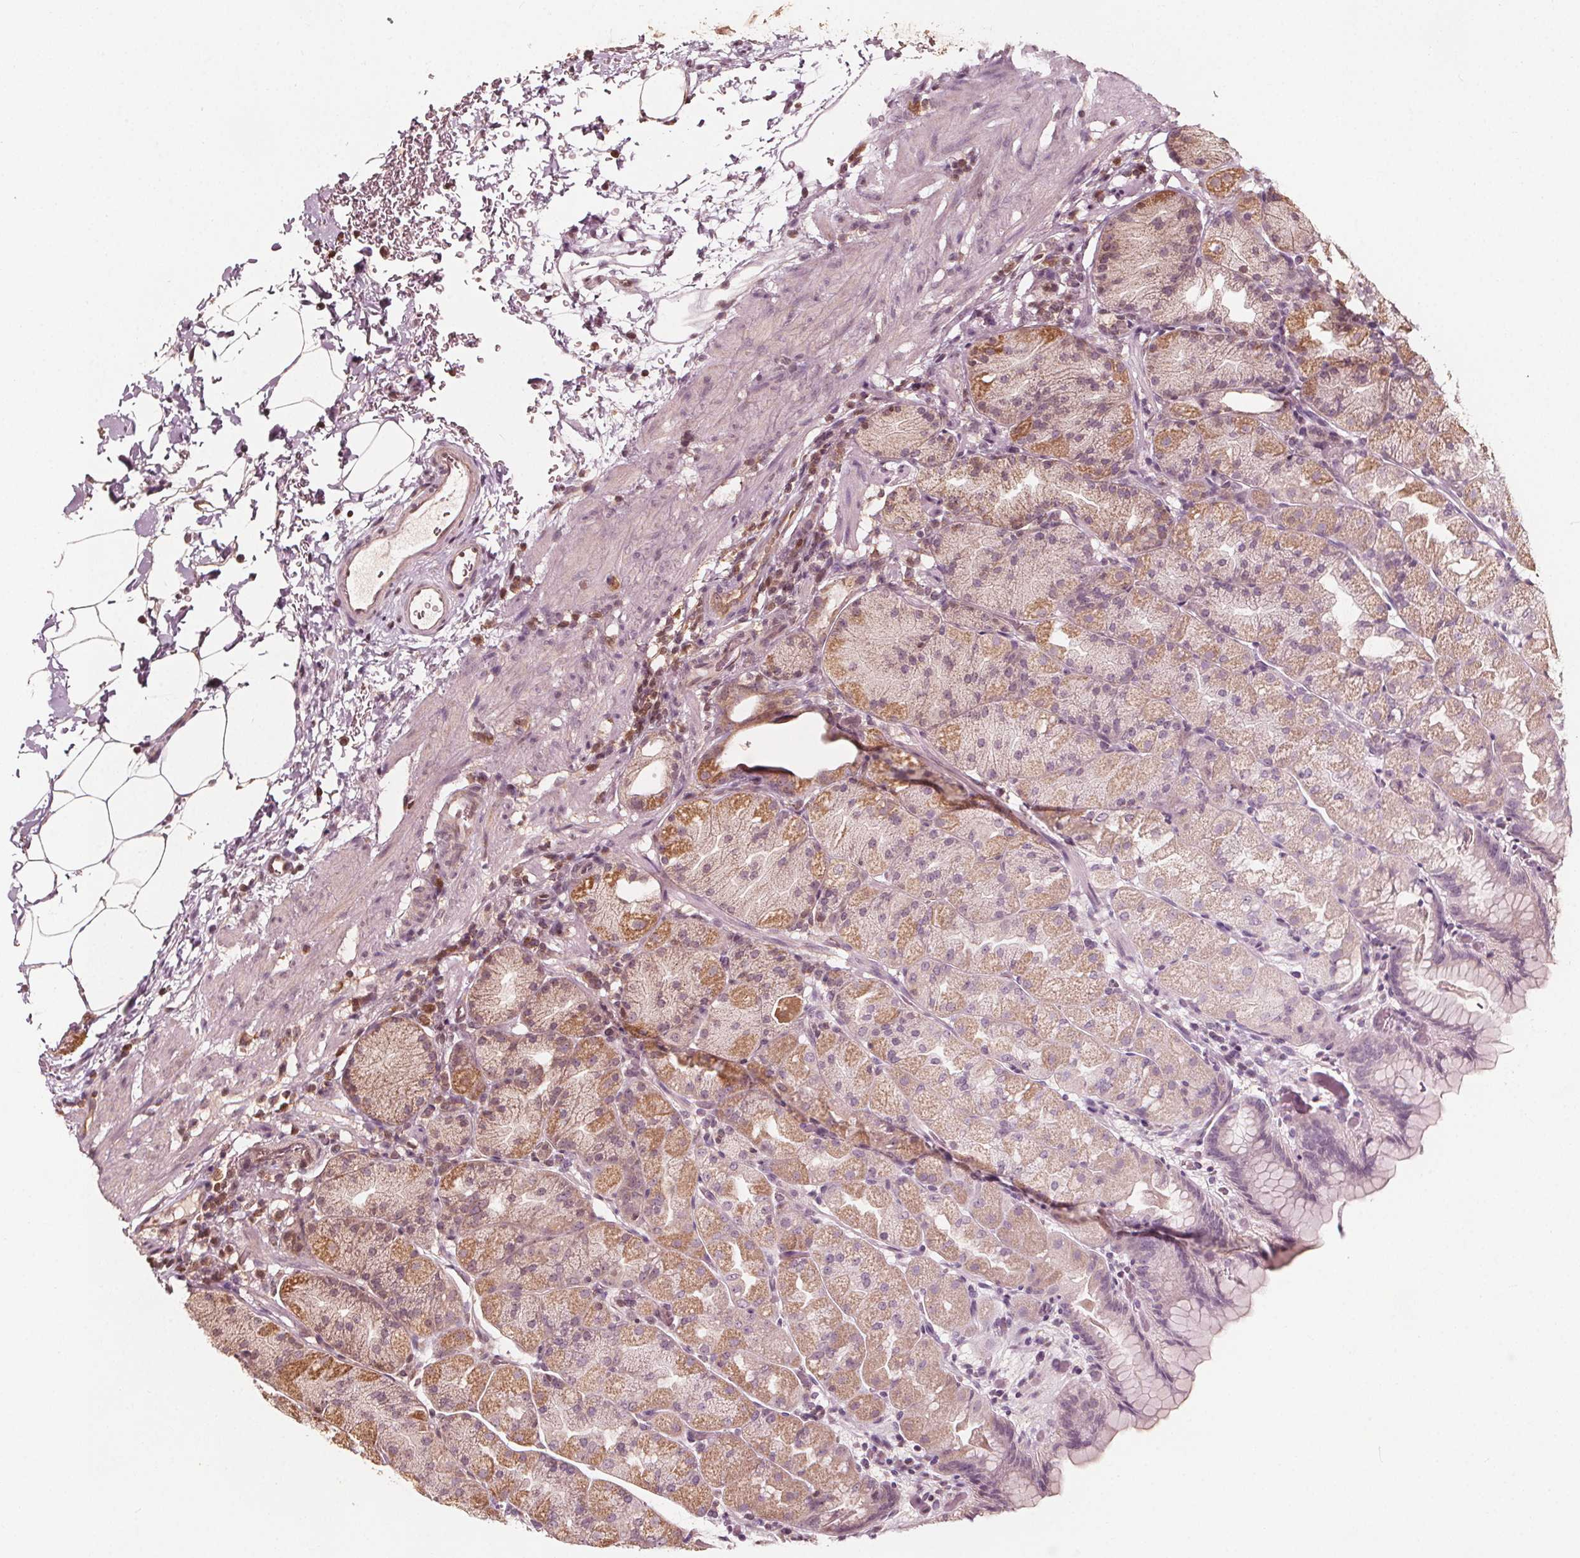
{"staining": {"intensity": "moderate", "quantity": "<25%", "location": "cytoplasmic/membranous"}, "tissue": "stomach", "cell_type": "Glandular cells", "image_type": "normal", "snomed": [{"axis": "morphology", "description": "Normal tissue, NOS"}, {"axis": "topography", "description": "Stomach, upper"}, {"axis": "topography", "description": "Stomach"}, {"axis": "topography", "description": "Stomach, lower"}], "caption": "Glandular cells exhibit low levels of moderate cytoplasmic/membranous staining in about <25% of cells in normal stomach.", "gene": "AIP", "patient": {"sex": "male", "age": 62}}